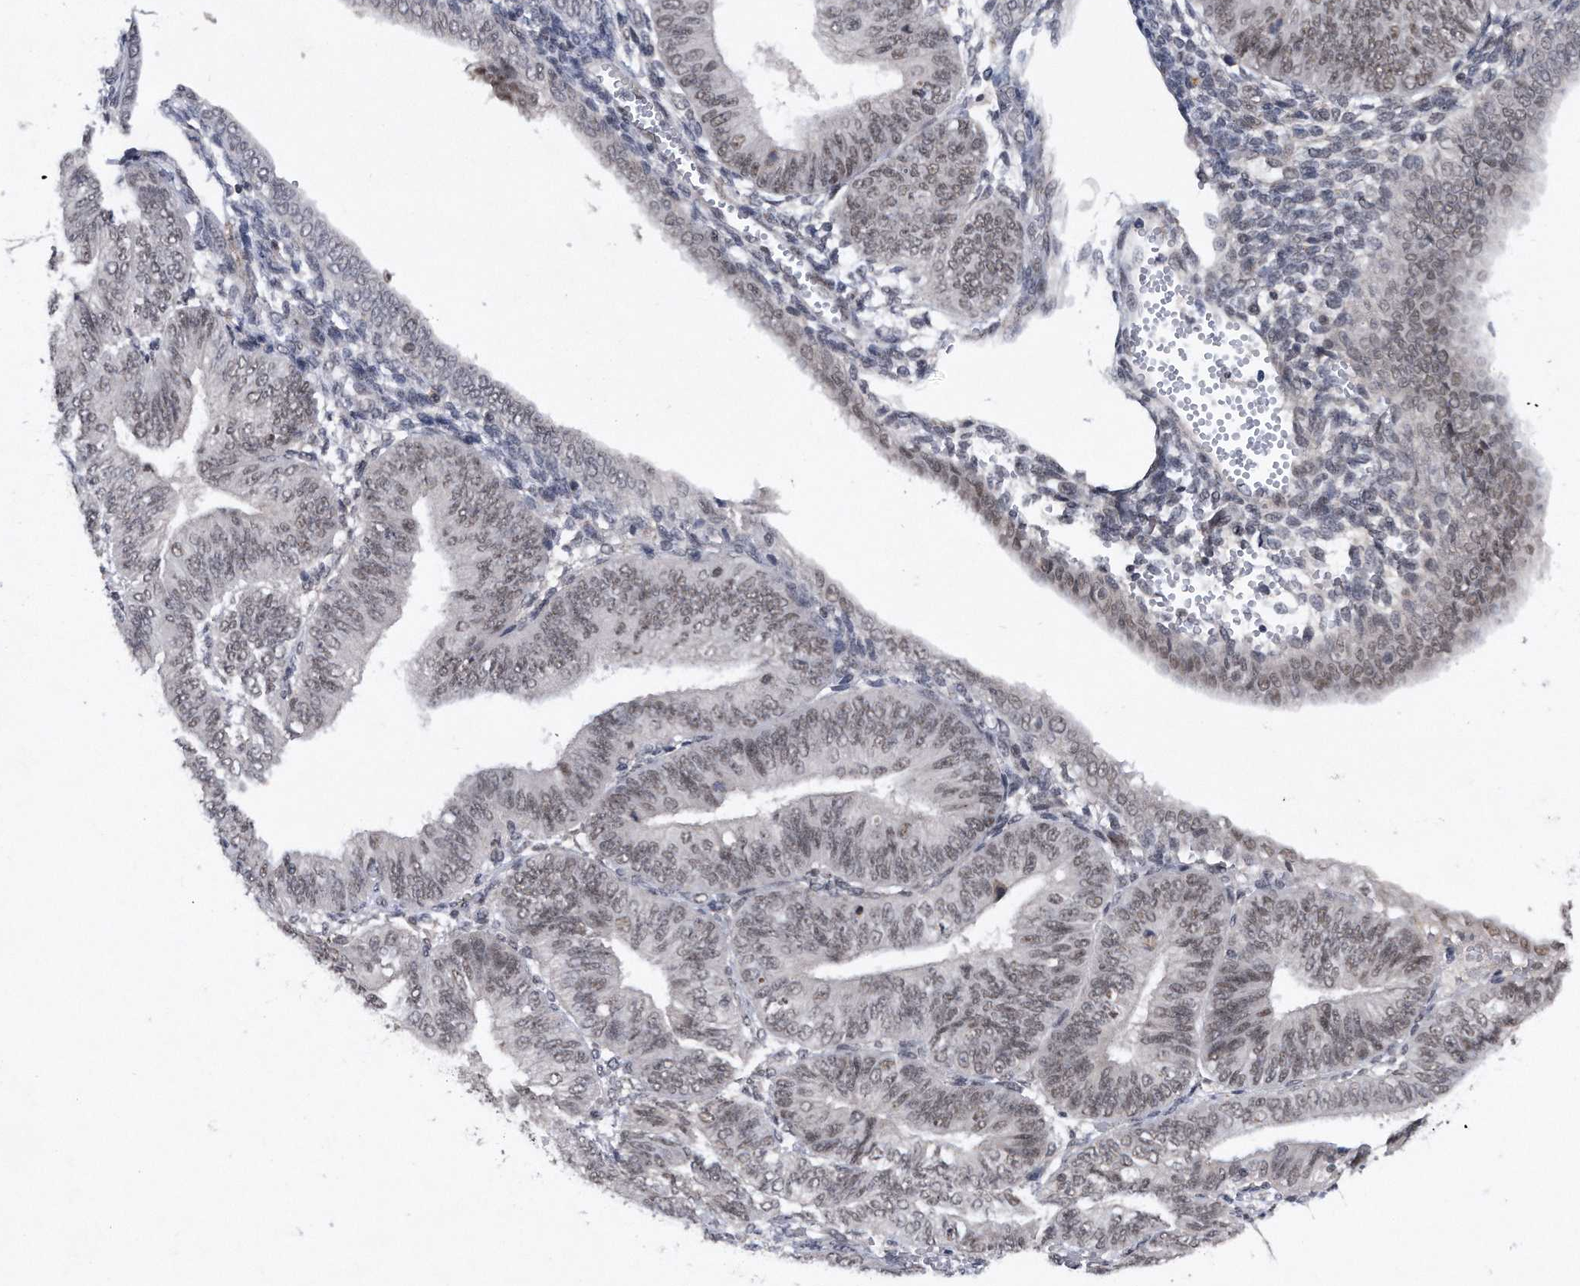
{"staining": {"intensity": "weak", "quantity": "25%-75%", "location": "nuclear"}, "tissue": "endometrial cancer", "cell_type": "Tumor cells", "image_type": "cancer", "snomed": [{"axis": "morphology", "description": "Adenocarcinoma, NOS"}, {"axis": "topography", "description": "Endometrium"}], "caption": "Immunohistochemical staining of human endometrial cancer (adenocarcinoma) shows weak nuclear protein staining in approximately 25%-75% of tumor cells.", "gene": "VIRMA", "patient": {"sex": "female", "age": 58}}